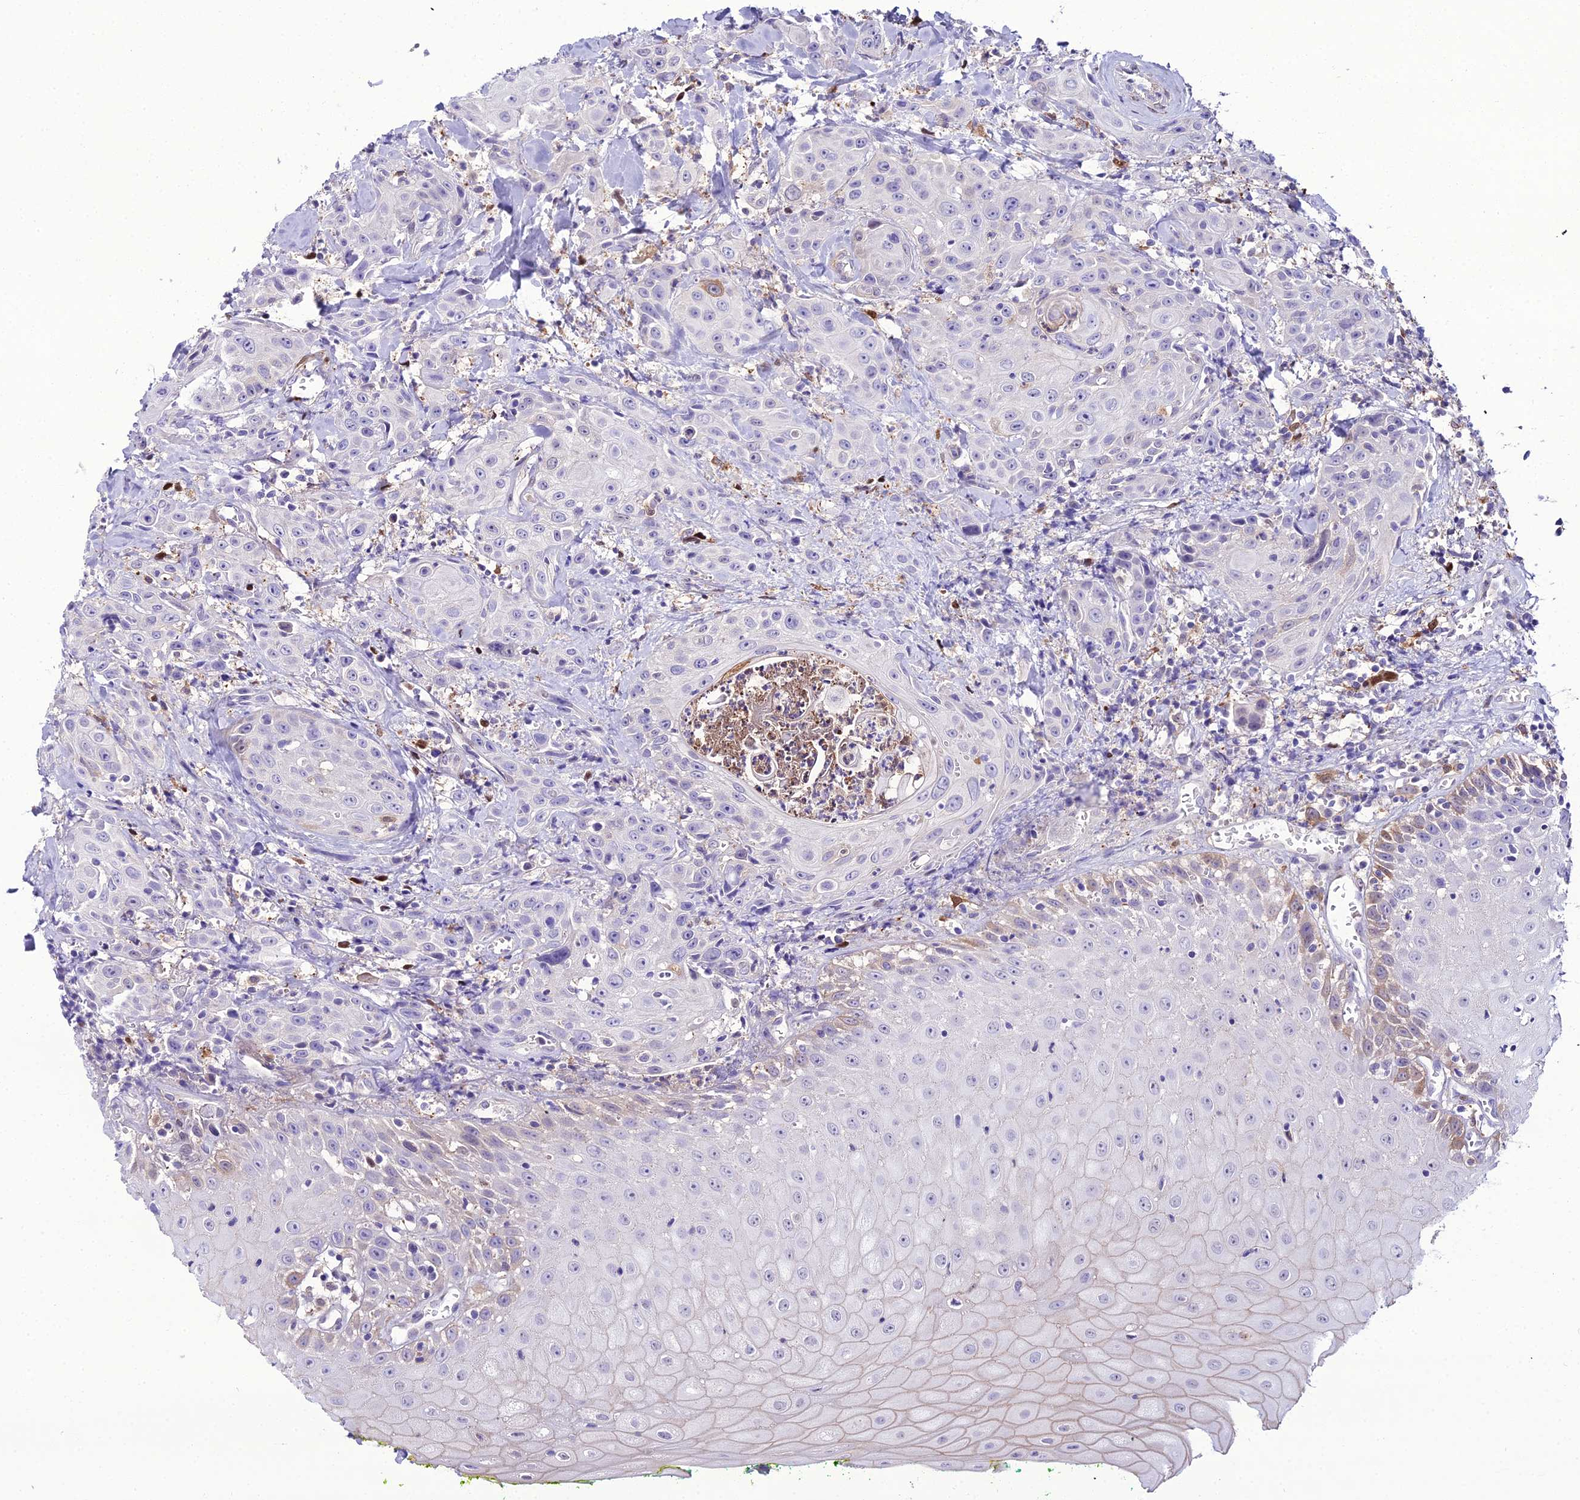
{"staining": {"intensity": "negative", "quantity": "none", "location": "none"}, "tissue": "head and neck cancer", "cell_type": "Tumor cells", "image_type": "cancer", "snomed": [{"axis": "morphology", "description": "Squamous cell carcinoma, NOS"}, {"axis": "topography", "description": "Oral tissue"}, {"axis": "topography", "description": "Head-Neck"}], "caption": "The histopathology image shows no staining of tumor cells in squamous cell carcinoma (head and neck).", "gene": "MB21D2", "patient": {"sex": "female", "age": 82}}